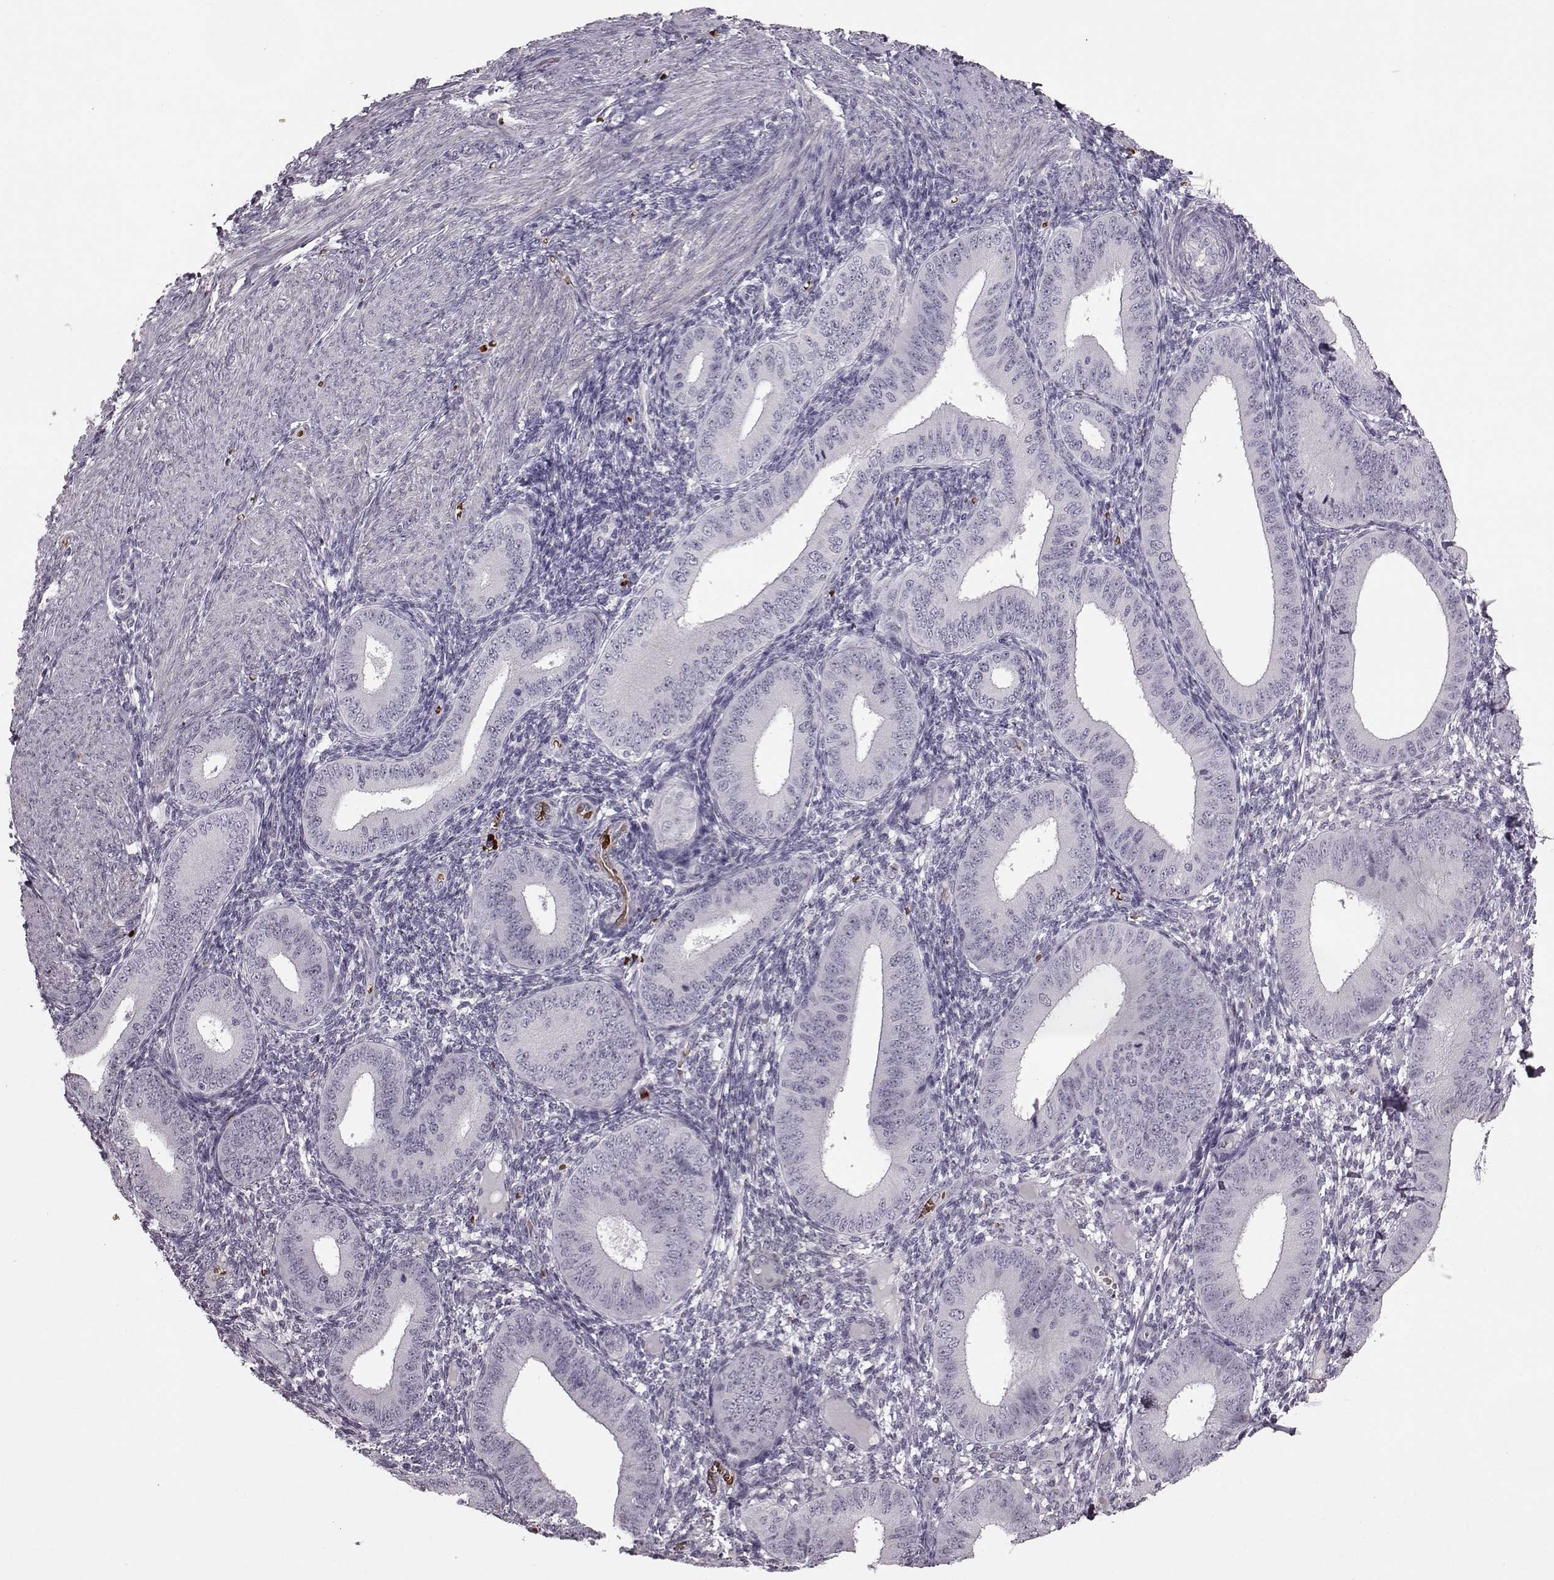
{"staining": {"intensity": "negative", "quantity": "none", "location": "none"}, "tissue": "endometrium", "cell_type": "Cells in endometrial stroma", "image_type": "normal", "snomed": [{"axis": "morphology", "description": "Normal tissue, NOS"}, {"axis": "topography", "description": "Endometrium"}], "caption": "Immunohistochemistry of unremarkable endometrium exhibits no positivity in cells in endometrial stroma.", "gene": "PROP1", "patient": {"sex": "female", "age": 39}}